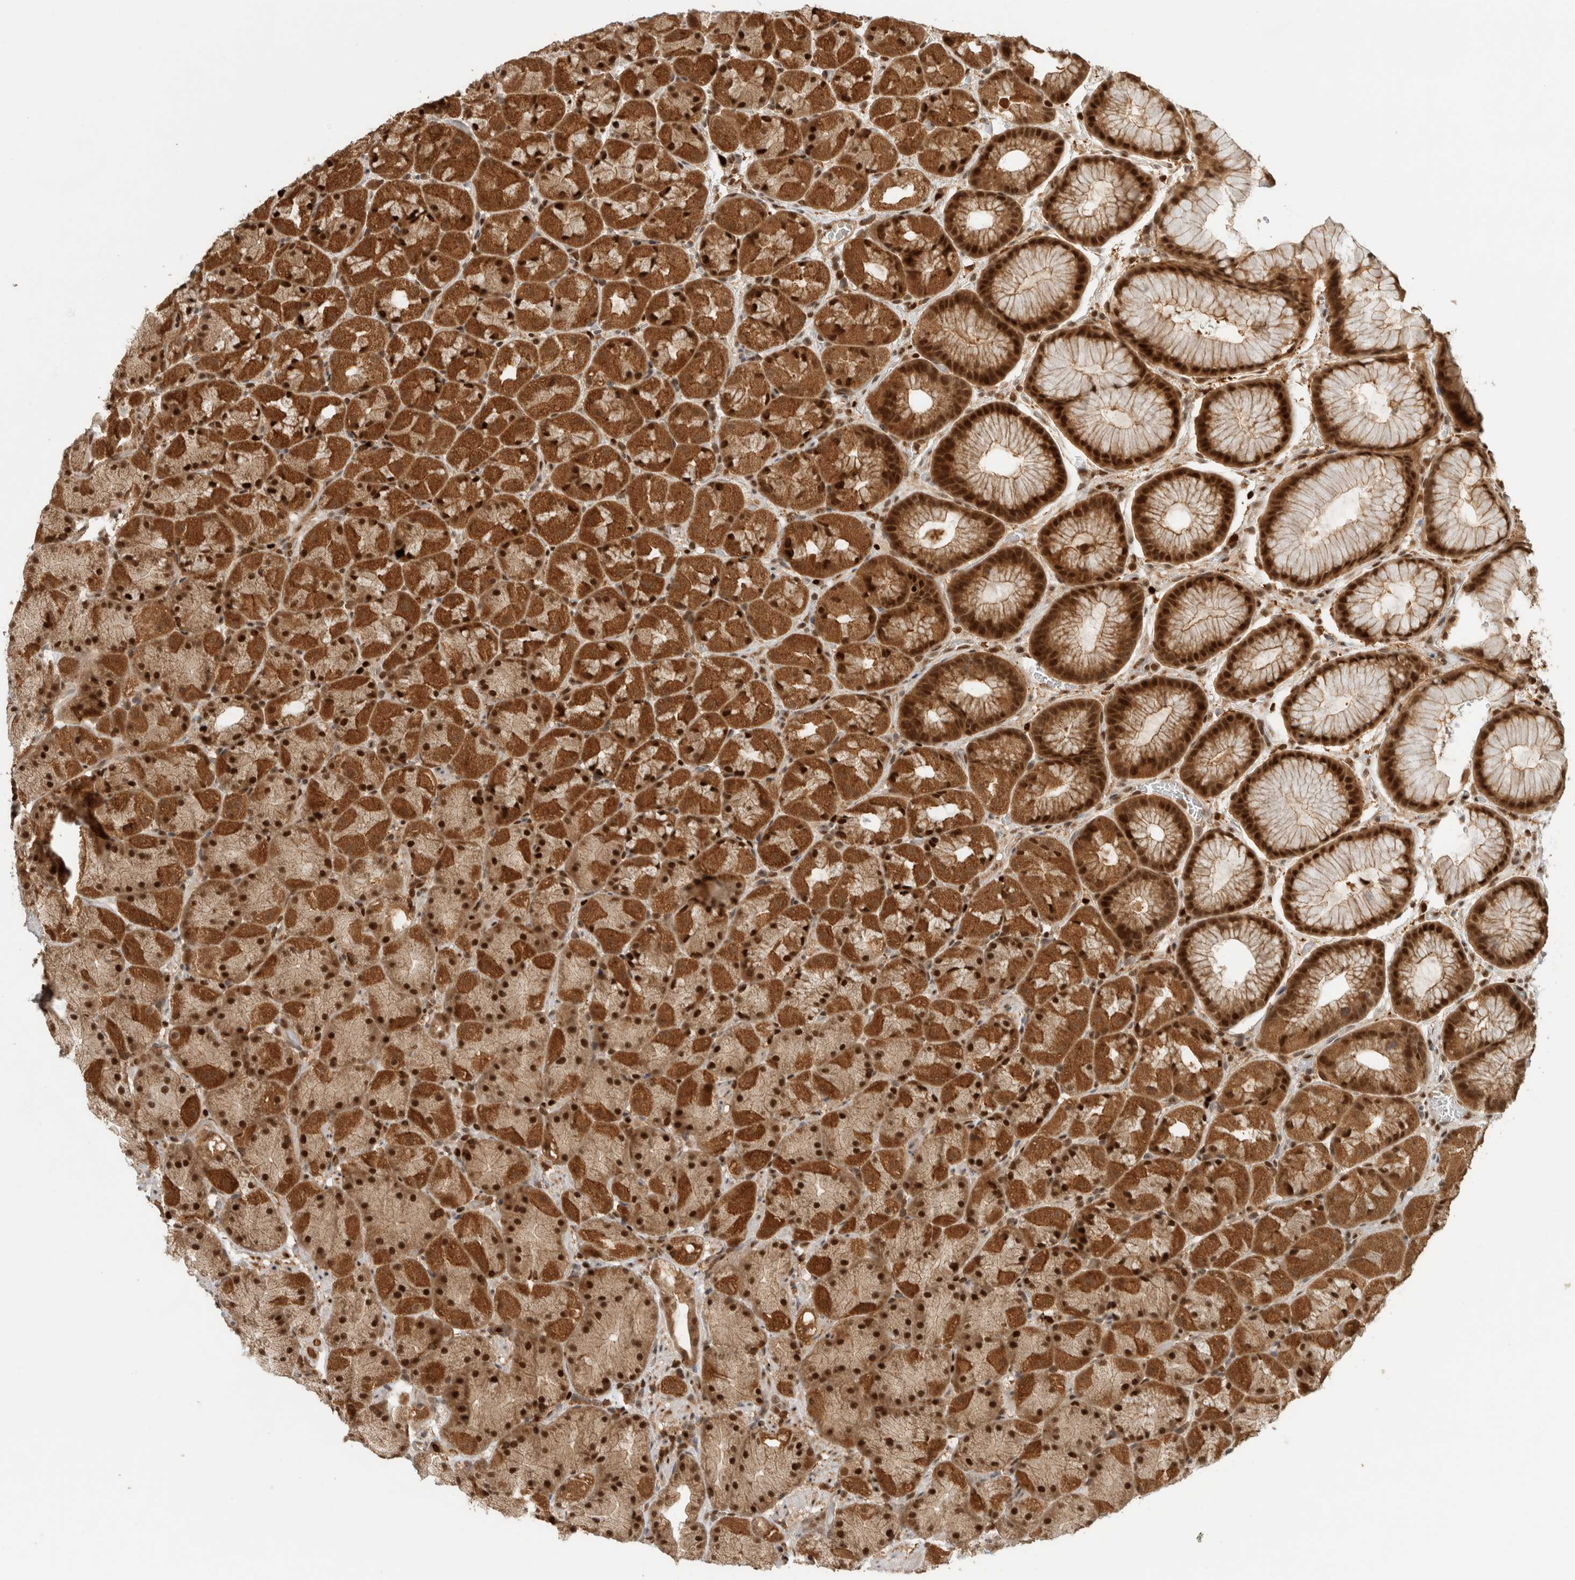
{"staining": {"intensity": "strong", "quantity": ">75%", "location": "cytoplasmic/membranous,nuclear"}, "tissue": "stomach", "cell_type": "Glandular cells", "image_type": "normal", "snomed": [{"axis": "morphology", "description": "Normal tissue, NOS"}, {"axis": "topography", "description": "Stomach, upper"}, {"axis": "topography", "description": "Stomach"}], "caption": "High-magnification brightfield microscopy of unremarkable stomach stained with DAB (brown) and counterstained with hematoxylin (blue). glandular cells exhibit strong cytoplasmic/membranous,nuclear expression is seen in approximately>75% of cells. The protein of interest is shown in brown color, while the nuclei are stained blue.", "gene": "SNRNP40", "patient": {"sex": "male", "age": 48}}